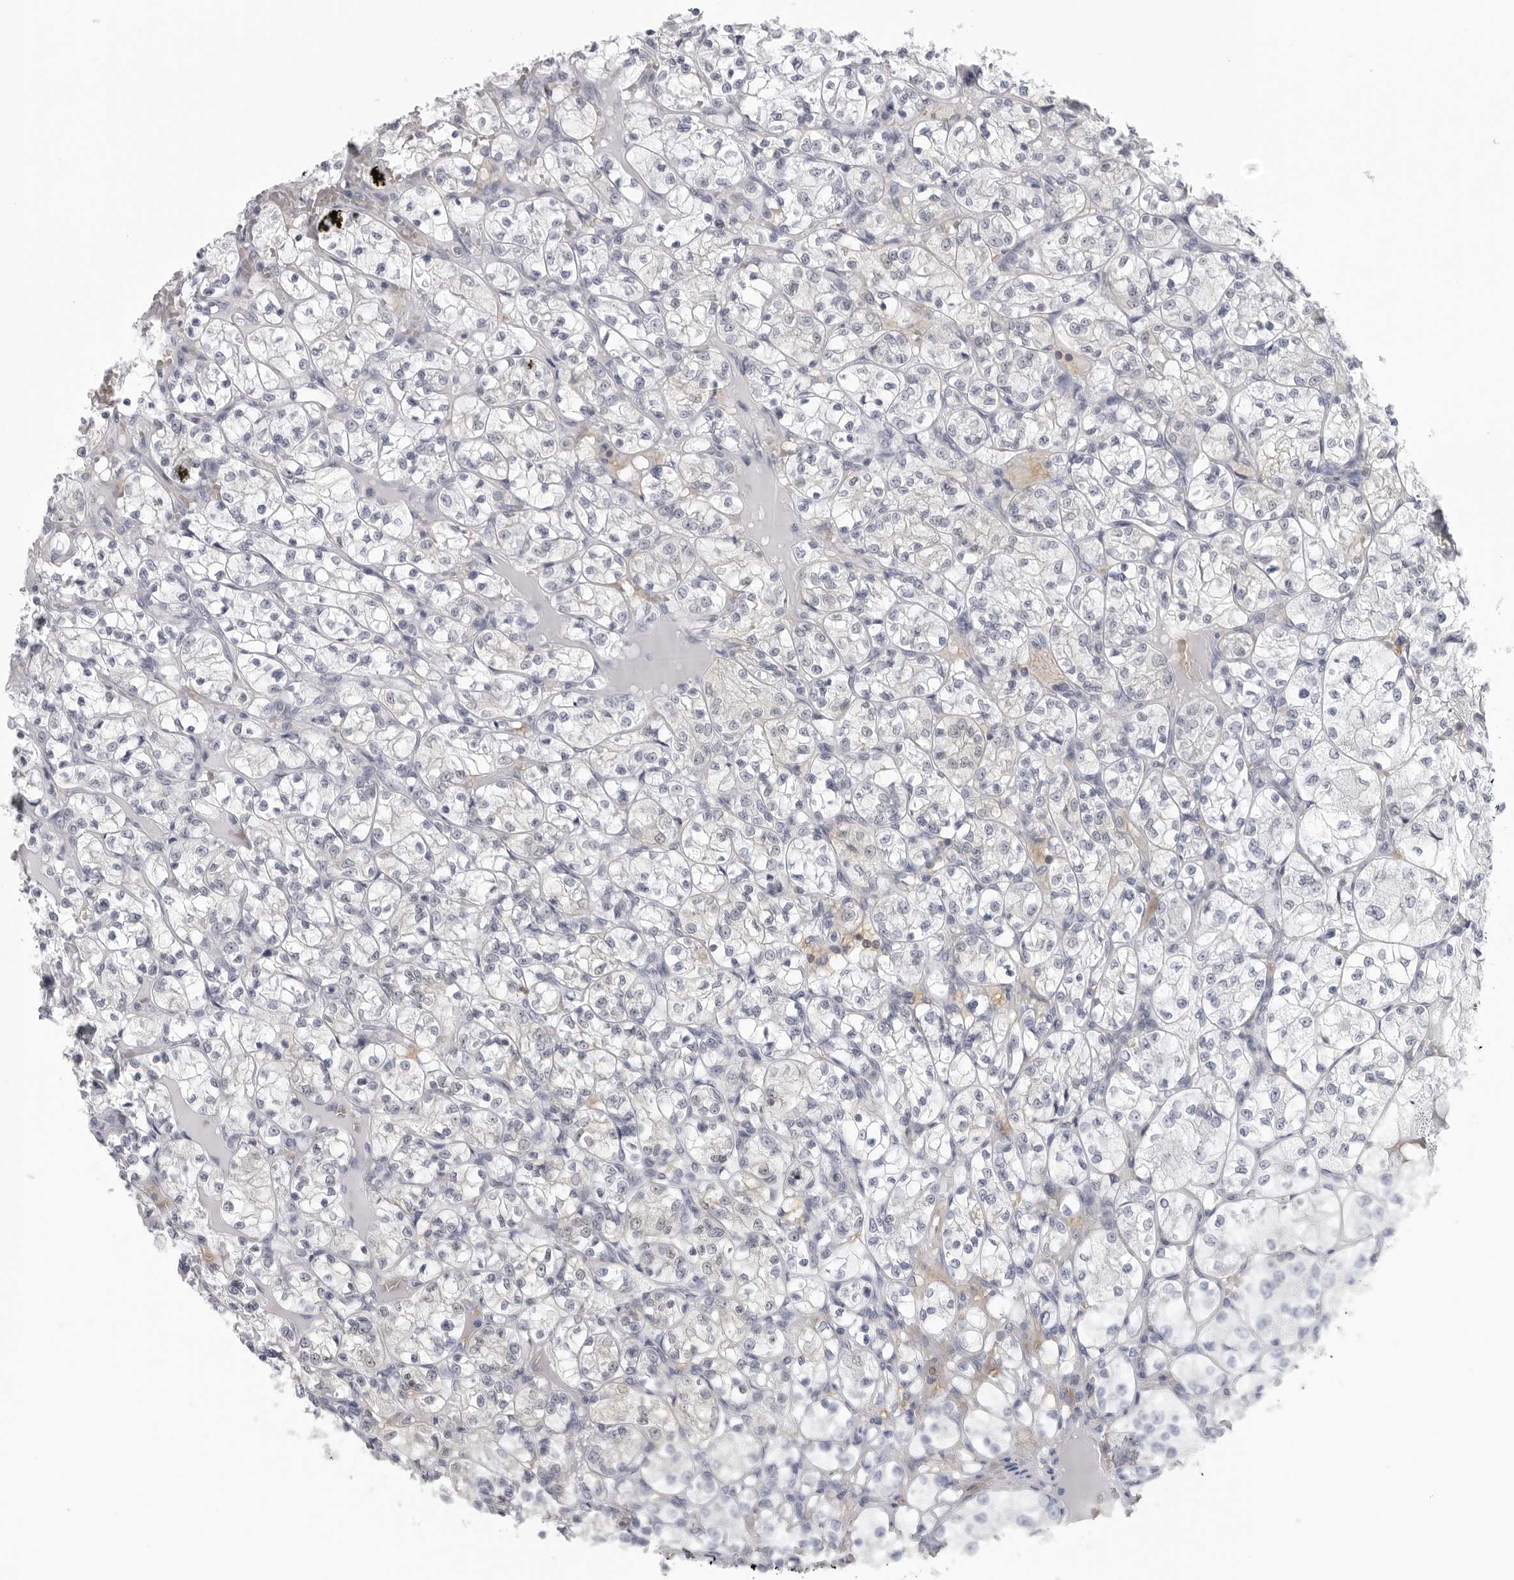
{"staining": {"intensity": "negative", "quantity": "none", "location": "none"}, "tissue": "renal cancer", "cell_type": "Tumor cells", "image_type": "cancer", "snomed": [{"axis": "morphology", "description": "Adenocarcinoma, NOS"}, {"axis": "topography", "description": "Kidney"}], "caption": "There is no significant expression in tumor cells of renal cancer.", "gene": "EPB41", "patient": {"sex": "female", "age": 69}}